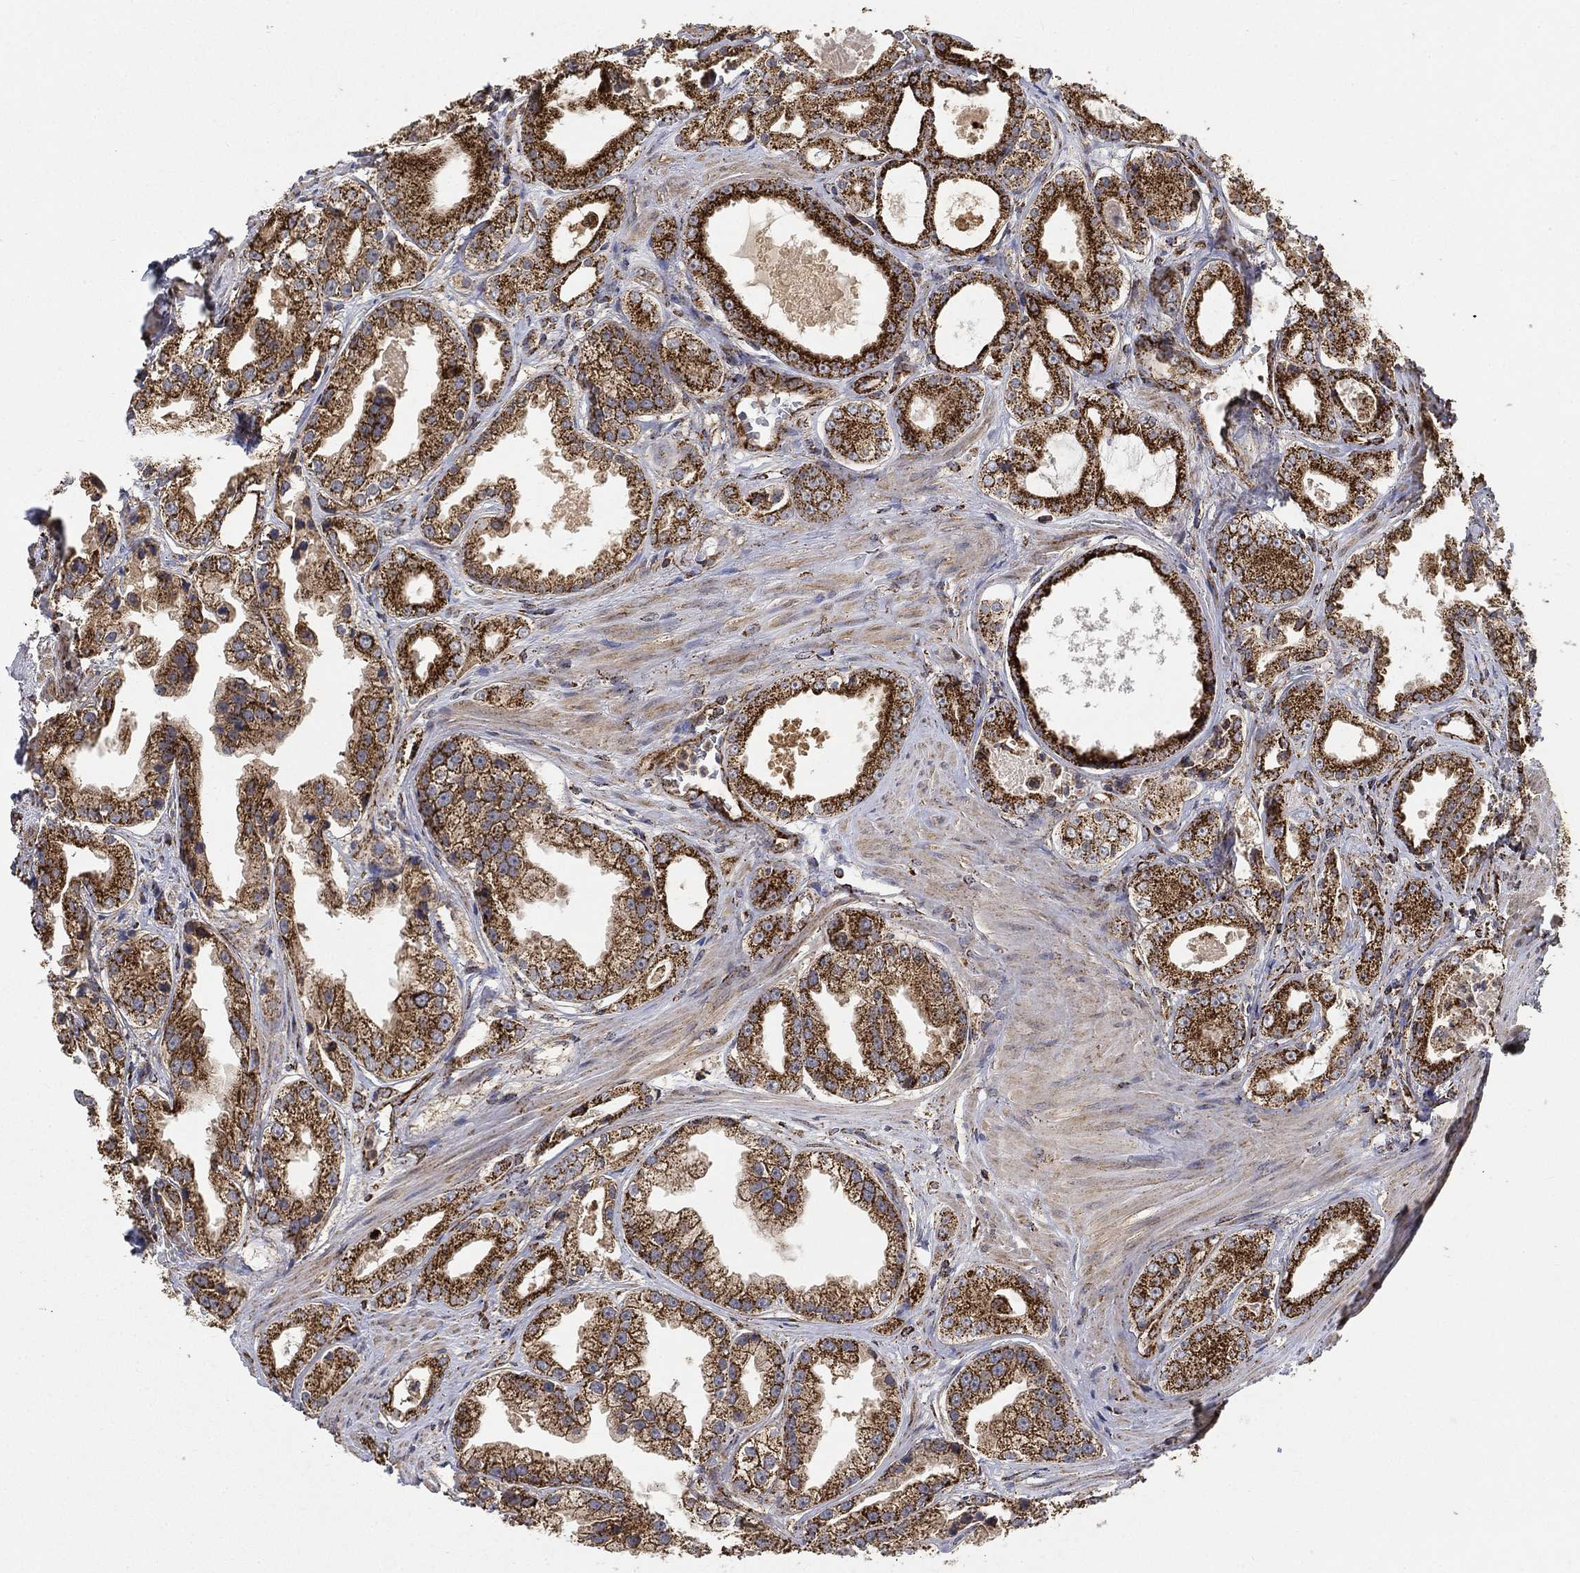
{"staining": {"intensity": "strong", "quantity": ">75%", "location": "cytoplasmic/membranous"}, "tissue": "prostate cancer", "cell_type": "Tumor cells", "image_type": "cancer", "snomed": [{"axis": "morphology", "description": "Adenocarcinoma, NOS"}, {"axis": "topography", "description": "Prostate"}], "caption": "A brown stain labels strong cytoplasmic/membranous staining of a protein in human prostate cancer tumor cells.", "gene": "SLC38A7", "patient": {"sex": "male", "age": 61}}